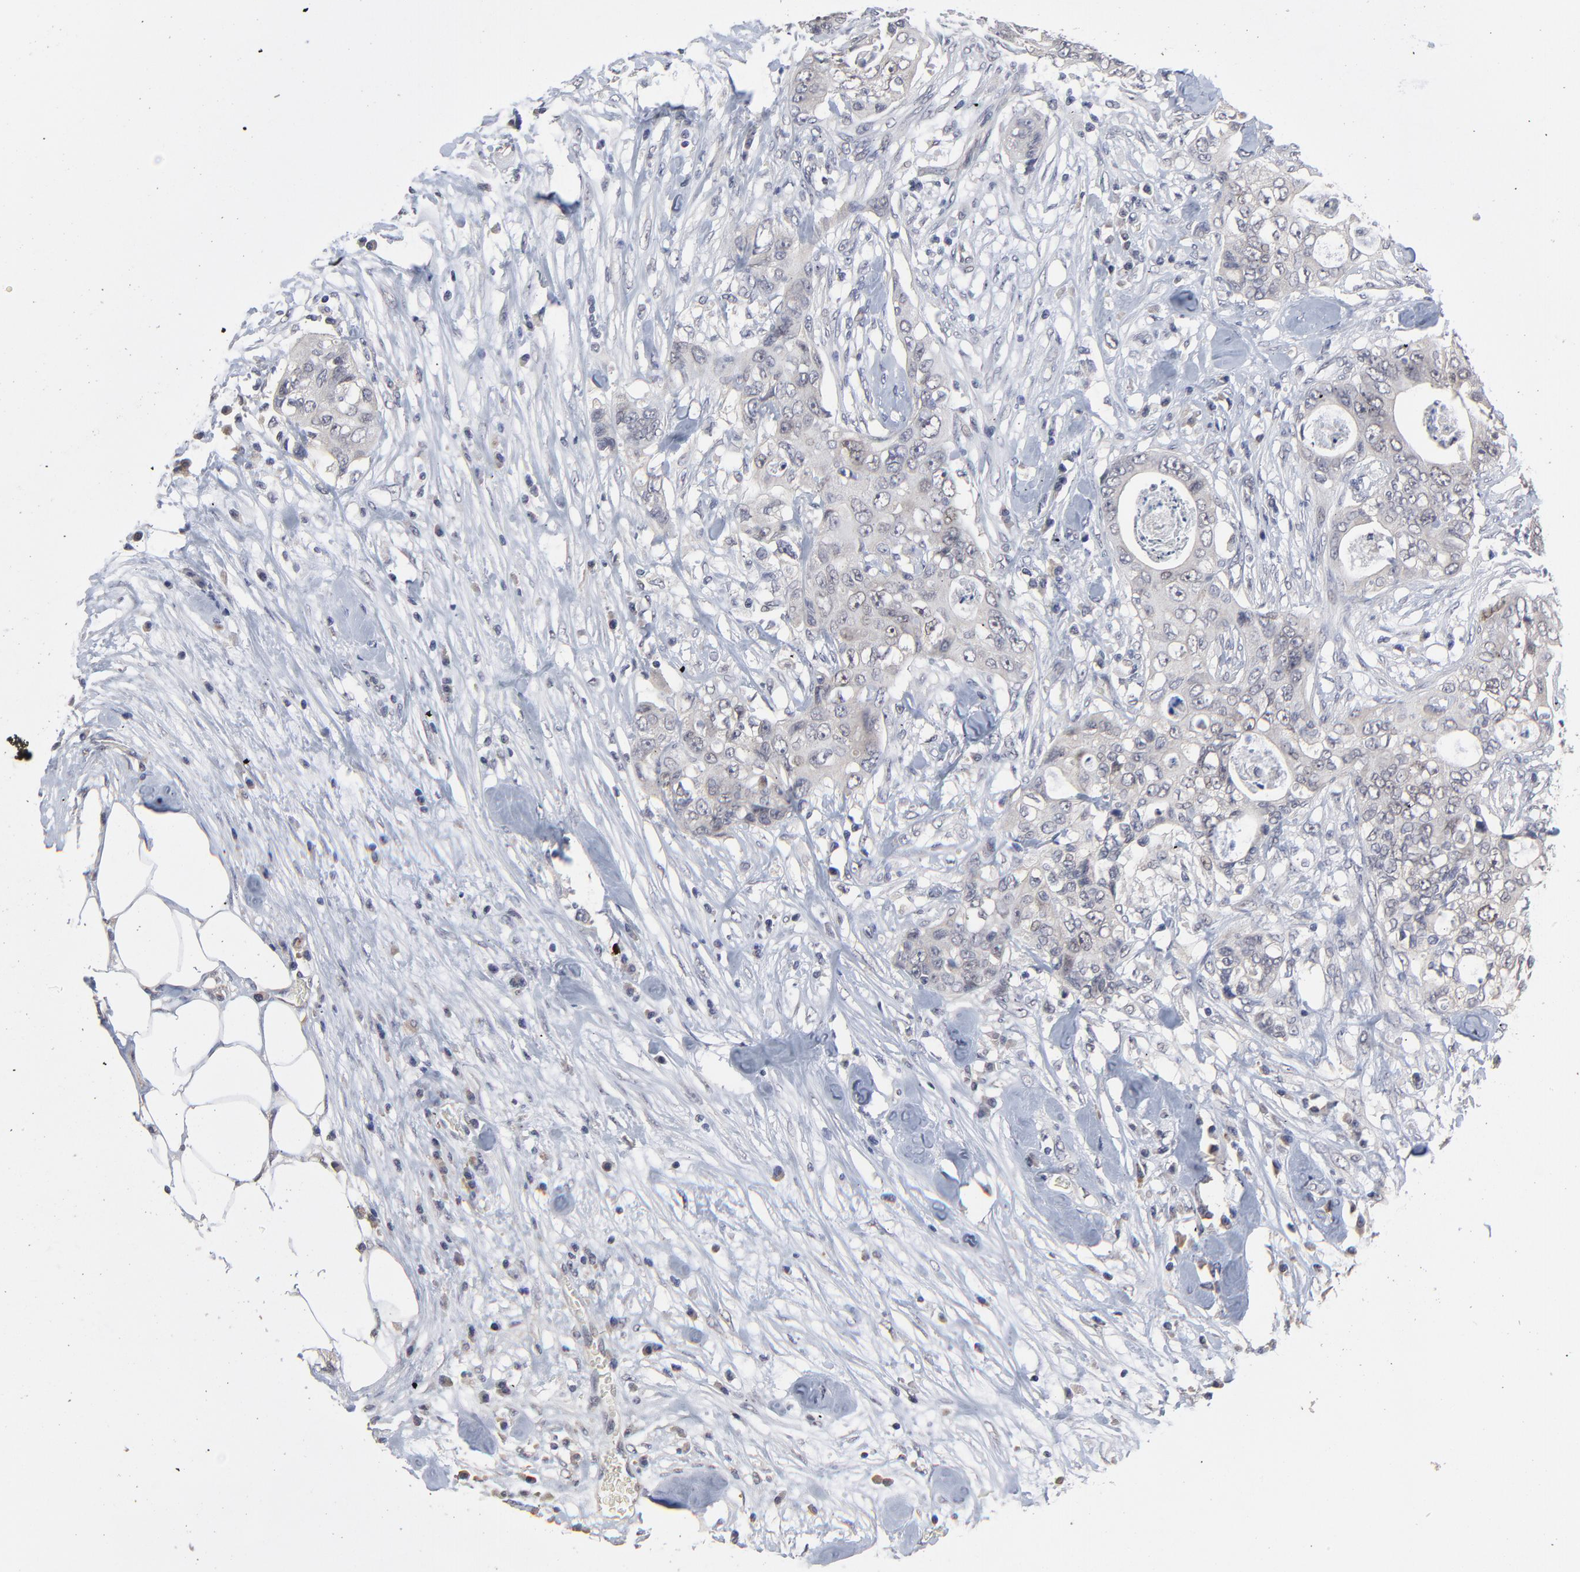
{"staining": {"intensity": "negative", "quantity": "none", "location": "none"}, "tissue": "colorectal cancer", "cell_type": "Tumor cells", "image_type": "cancer", "snomed": [{"axis": "morphology", "description": "Adenocarcinoma, NOS"}, {"axis": "topography", "description": "Rectum"}], "caption": "This is an IHC photomicrograph of human adenocarcinoma (colorectal). There is no staining in tumor cells.", "gene": "FAM199X", "patient": {"sex": "female", "age": 57}}